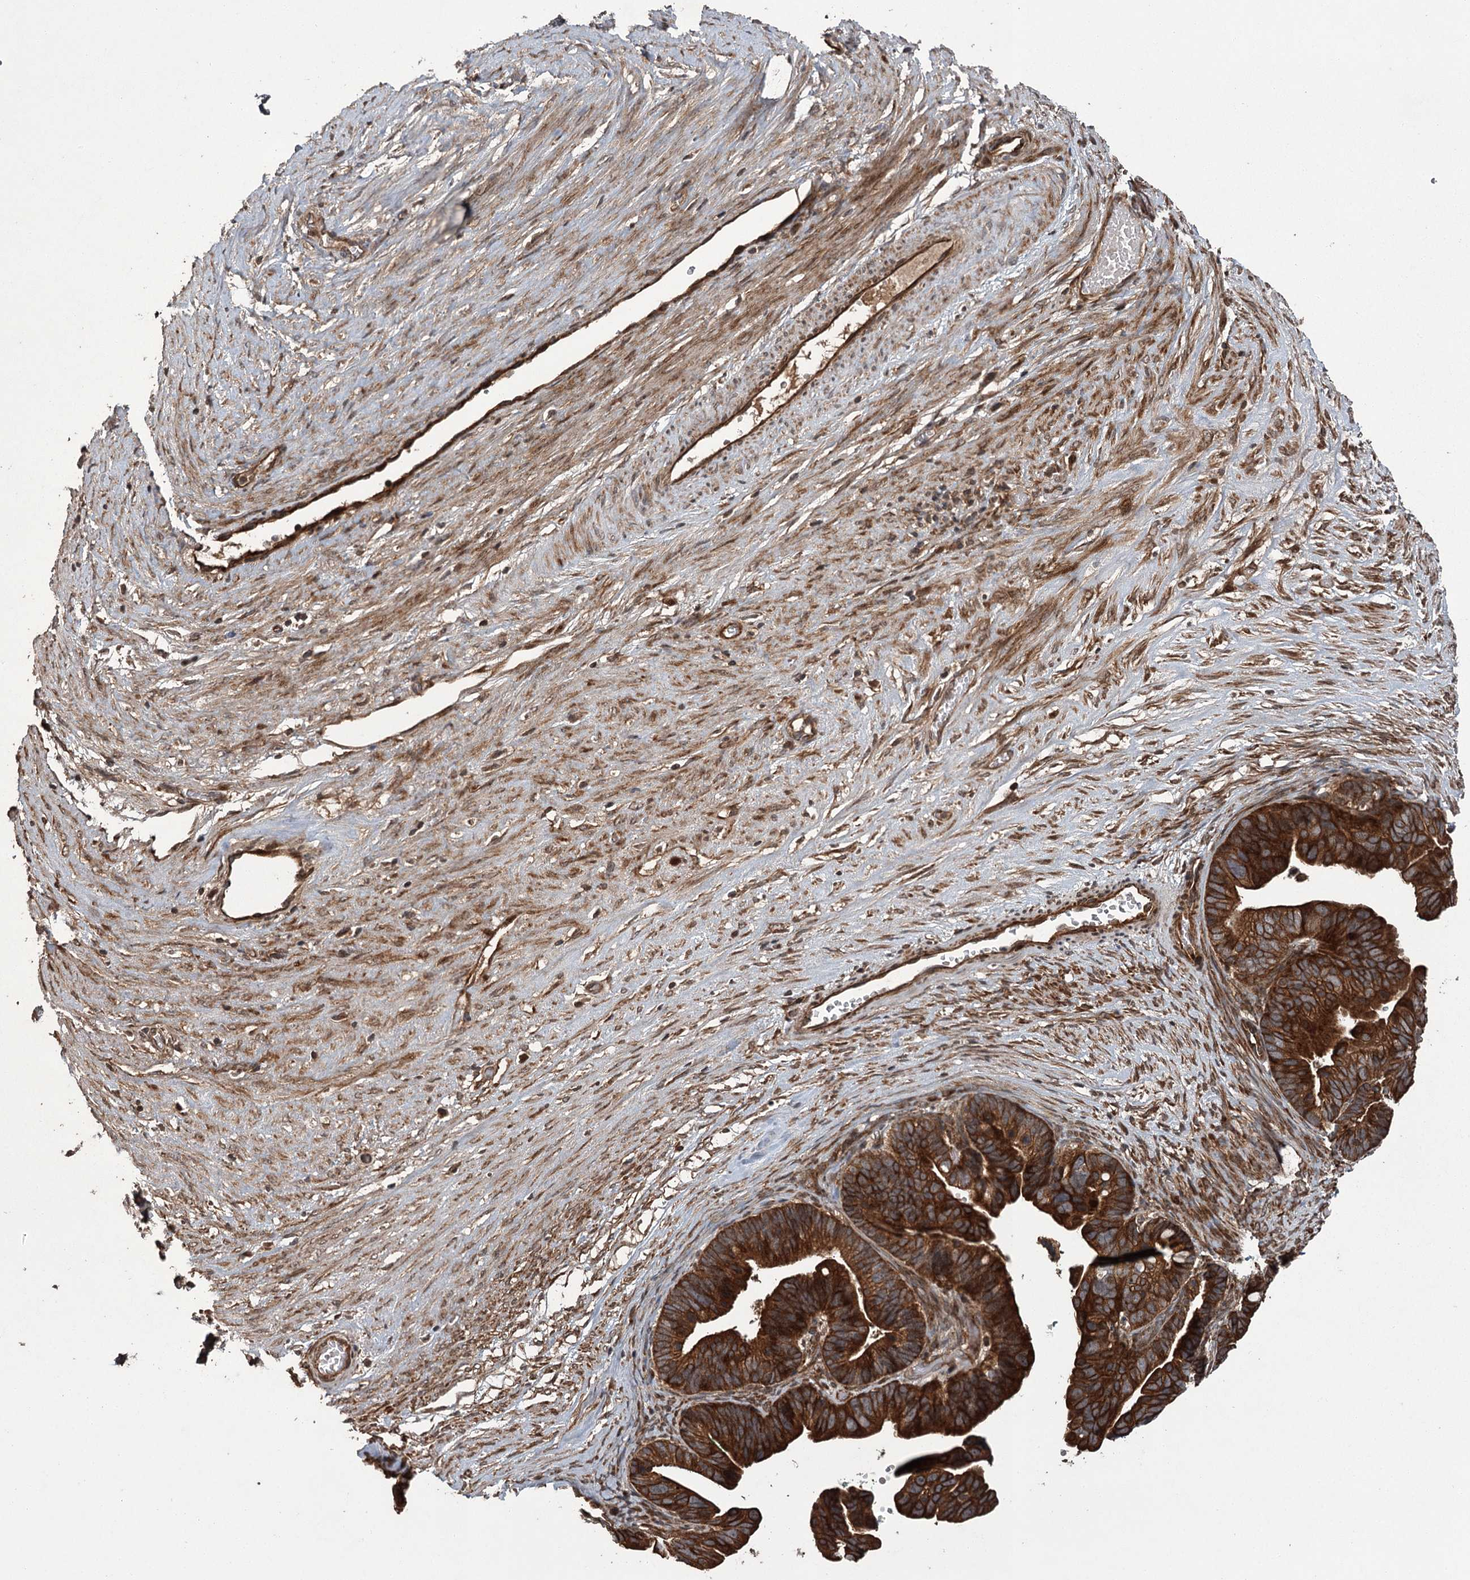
{"staining": {"intensity": "strong", "quantity": ">75%", "location": "cytoplasmic/membranous"}, "tissue": "ovarian cancer", "cell_type": "Tumor cells", "image_type": "cancer", "snomed": [{"axis": "morphology", "description": "Cystadenocarcinoma, serous, NOS"}, {"axis": "topography", "description": "Ovary"}], "caption": "Tumor cells exhibit high levels of strong cytoplasmic/membranous staining in about >75% of cells in human ovarian cancer (serous cystadenocarcinoma). (brown staining indicates protein expression, while blue staining denotes nuclei).", "gene": "RPAP3", "patient": {"sex": "female", "age": 56}}